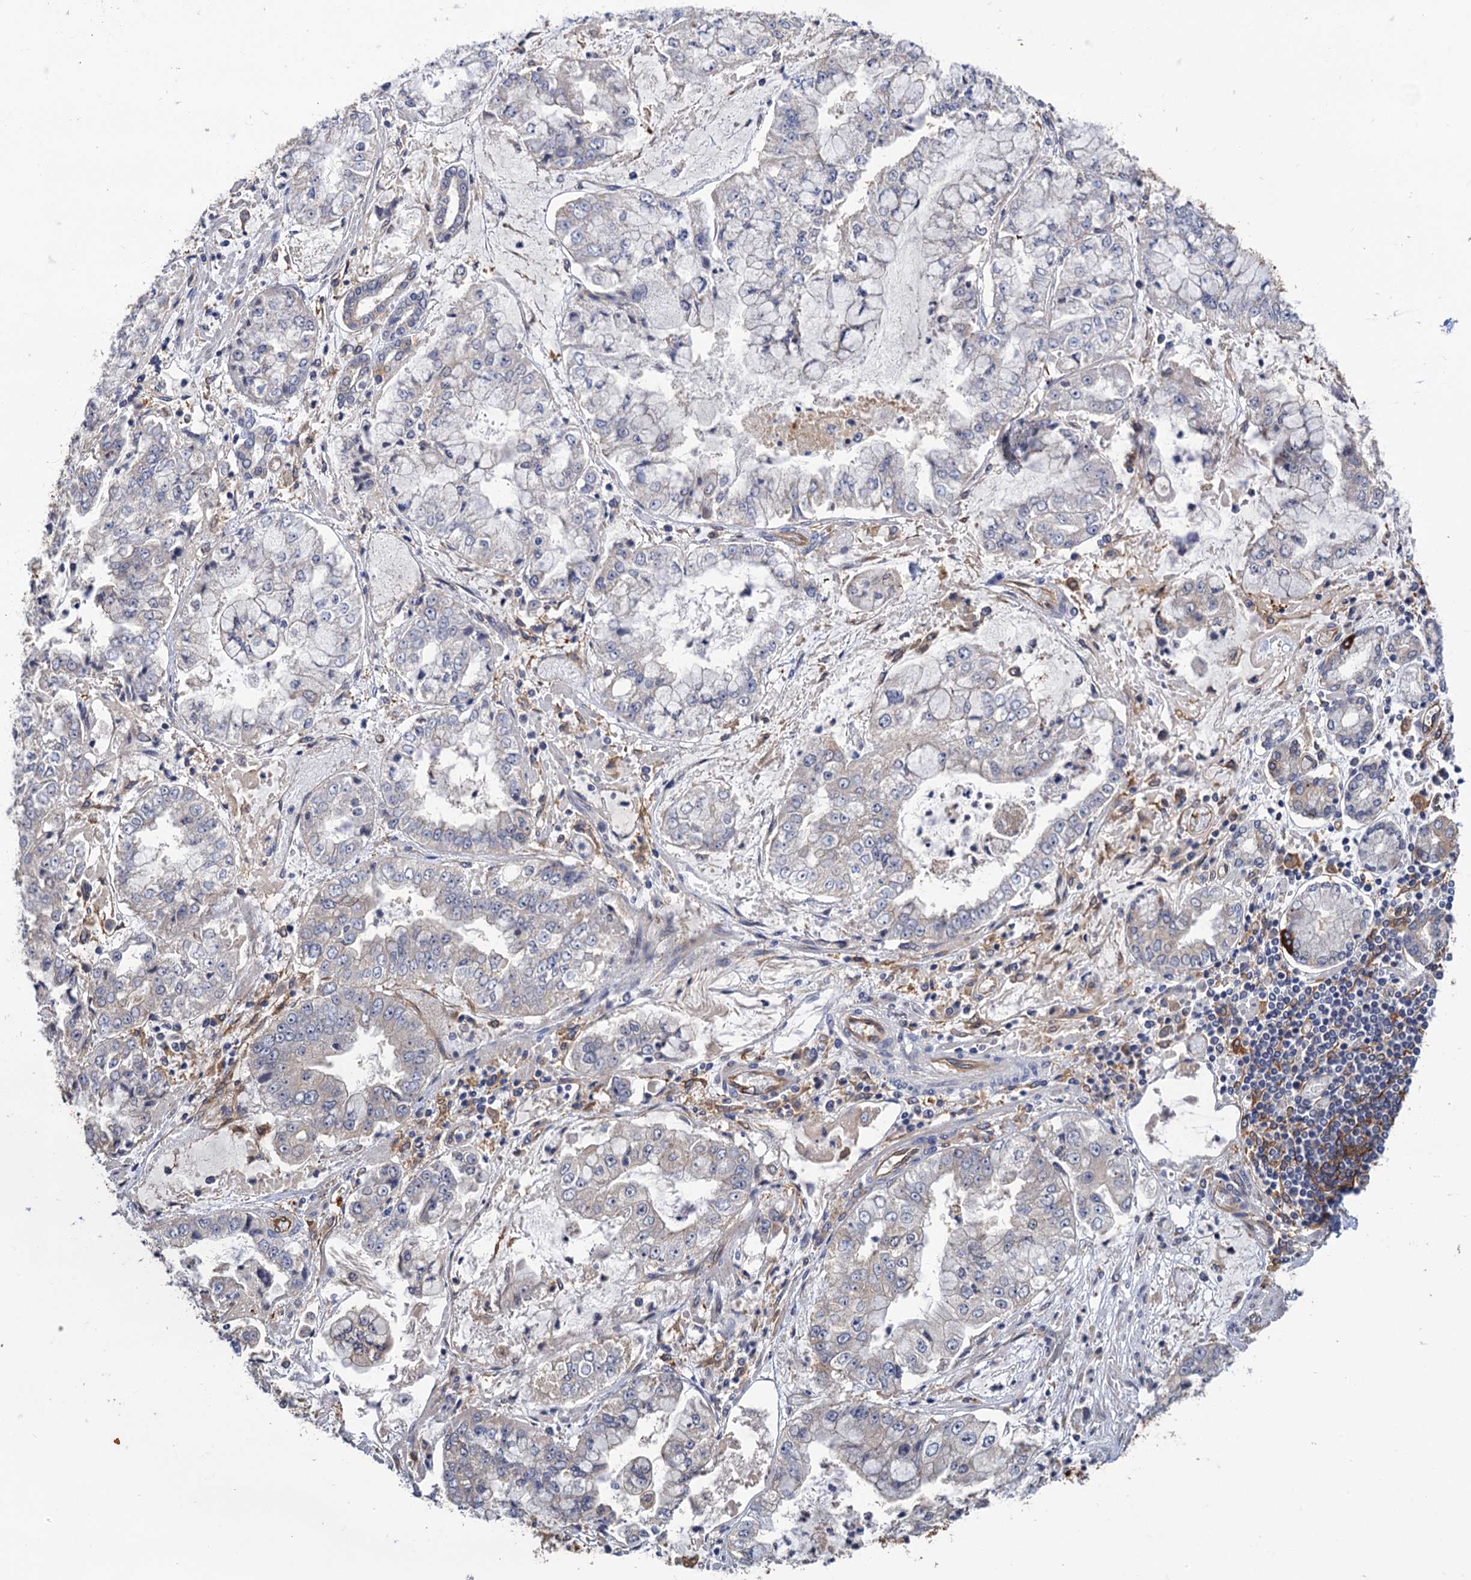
{"staining": {"intensity": "weak", "quantity": "<25%", "location": "cytoplasmic/membranous"}, "tissue": "stomach cancer", "cell_type": "Tumor cells", "image_type": "cancer", "snomed": [{"axis": "morphology", "description": "Adenocarcinoma, NOS"}, {"axis": "topography", "description": "Stomach"}], "caption": "This is an IHC micrograph of human stomach cancer. There is no positivity in tumor cells.", "gene": "NEK8", "patient": {"sex": "male", "age": 76}}